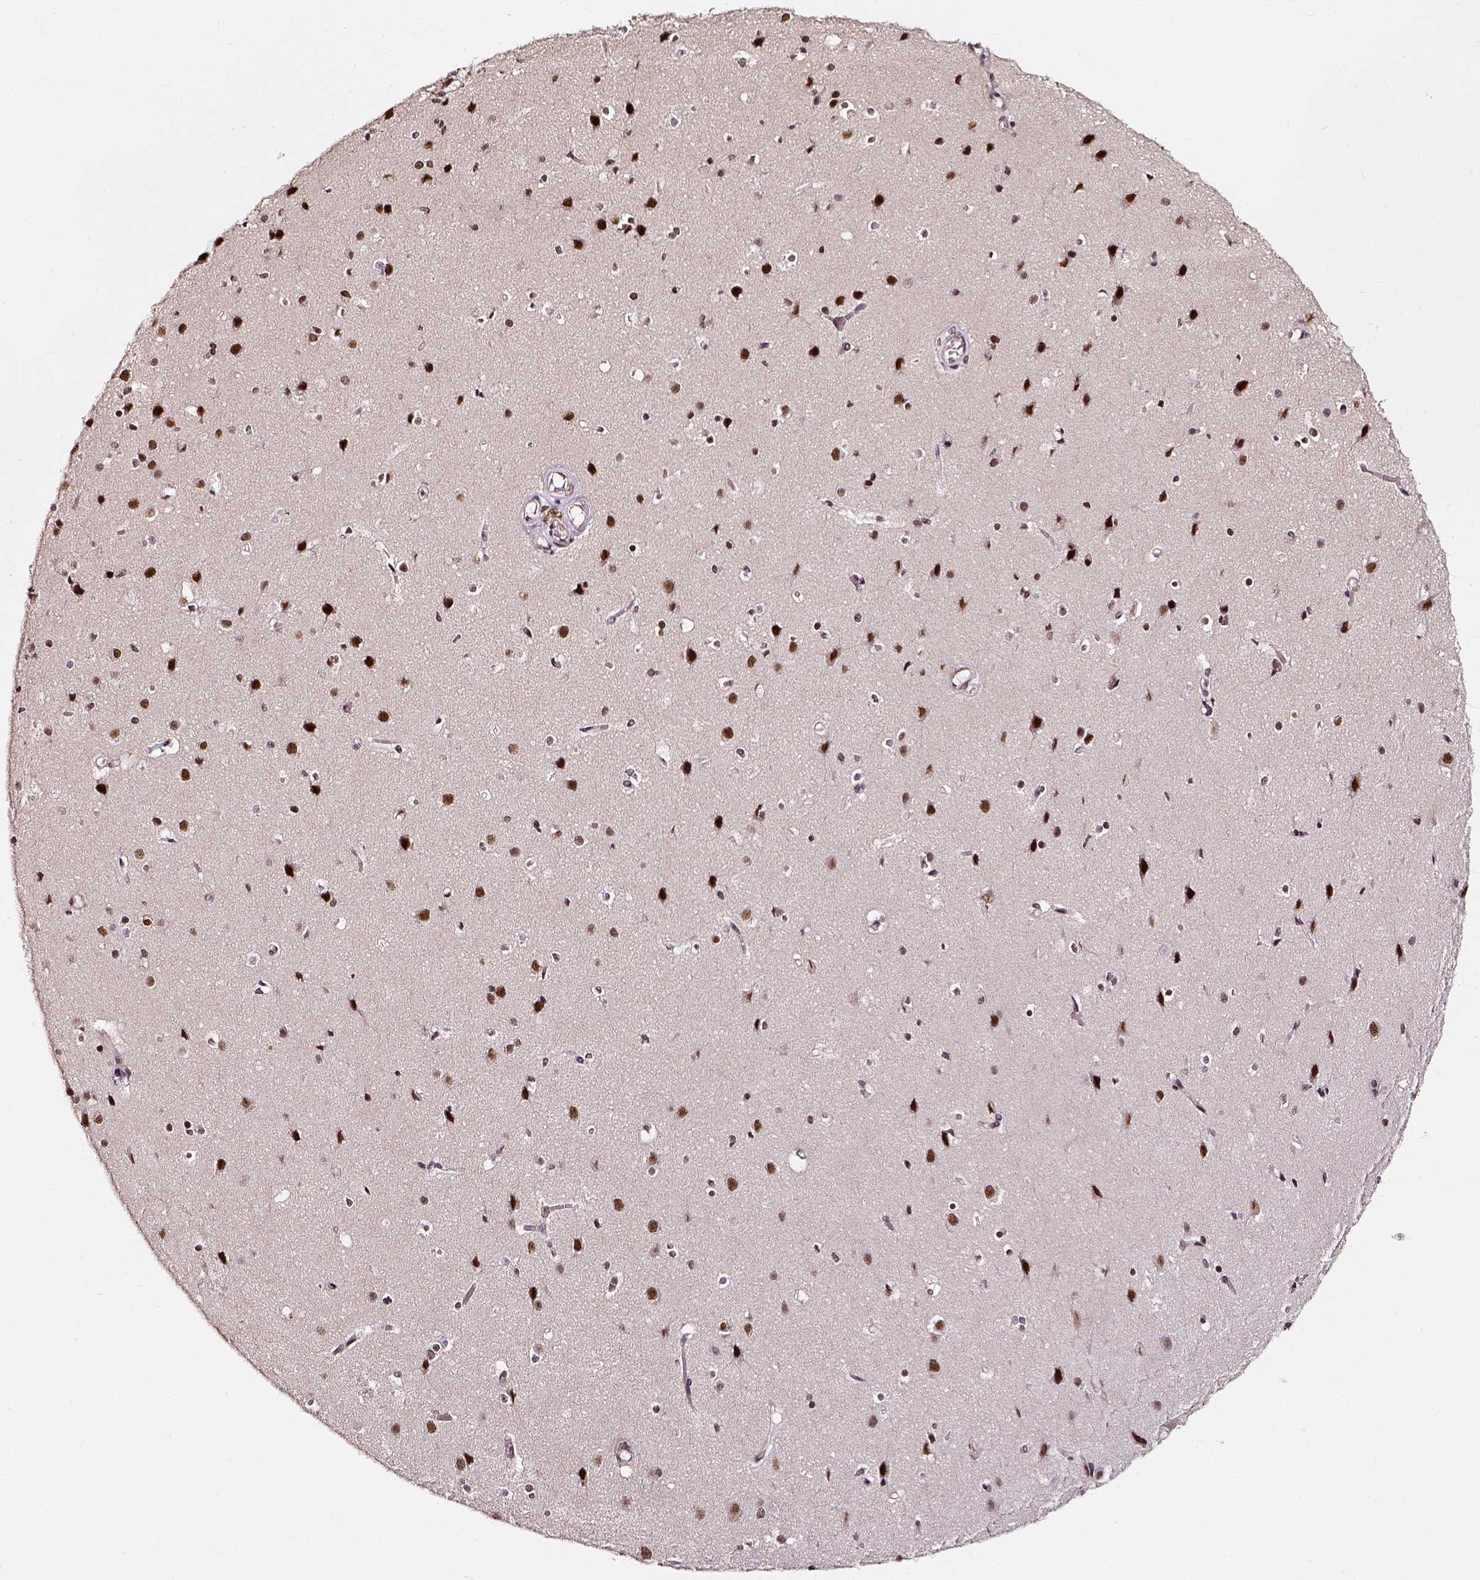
{"staining": {"intensity": "moderate", "quantity": ">75%", "location": "nuclear"}, "tissue": "cerebral cortex", "cell_type": "Endothelial cells", "image_type": "normal", "snomed": [{"axis": "morphology", "description": "Normal tissue, NOS"}, {"axis": "topography", "description": "Cerebral cortex"}], "caption": "Immunohistochemistry (DAB (3,3'-diaminobenzidine)) staining of normal human cerebral cortex reveals moderate nuclear protein staining in about >75% of endothelial cells.", "gene": "NACC1", "patient": {"sex": "male", "age": 37}}